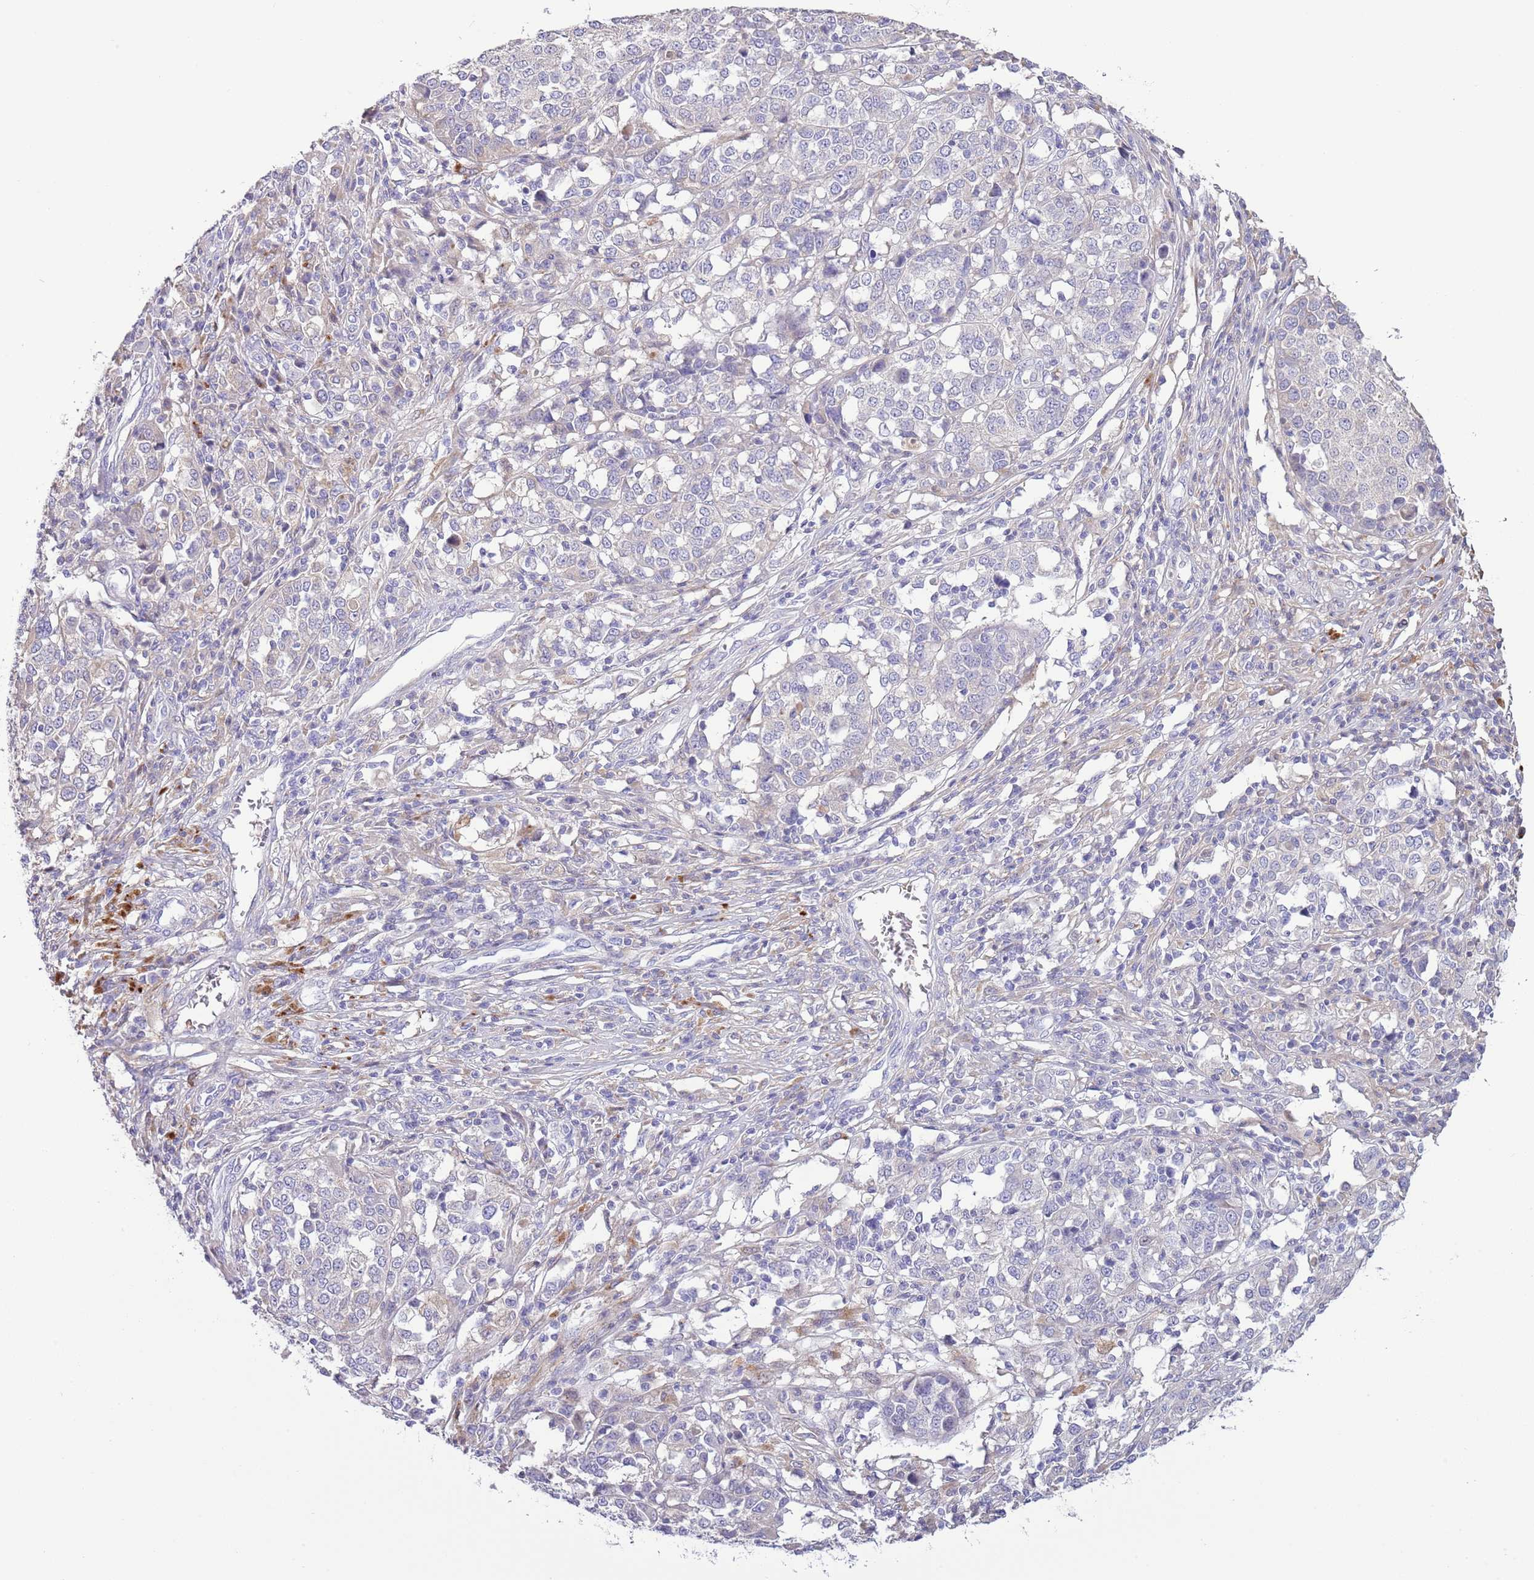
{"staining": {"intensity": "negative", "quantity": "none", "location": "none"}, "tissue": "melanoma", "cell_type": "Tumor cells", "image_type": "cancer", "snomed": [{"axis": "morphology", "description": "Malignant melanoma, Metastatic site"}, {"axis": "topography", "description": "Lymph node"}], "caption": "Immunohistochemistry (IHC) histopathology image of melanoma stained for a protein (brown), which demonstrates no staining in tumor cells. (DAB IHC, high magnification).", "gene": "ABHD17C", "patient": {"sex": "male", "age": 44}}